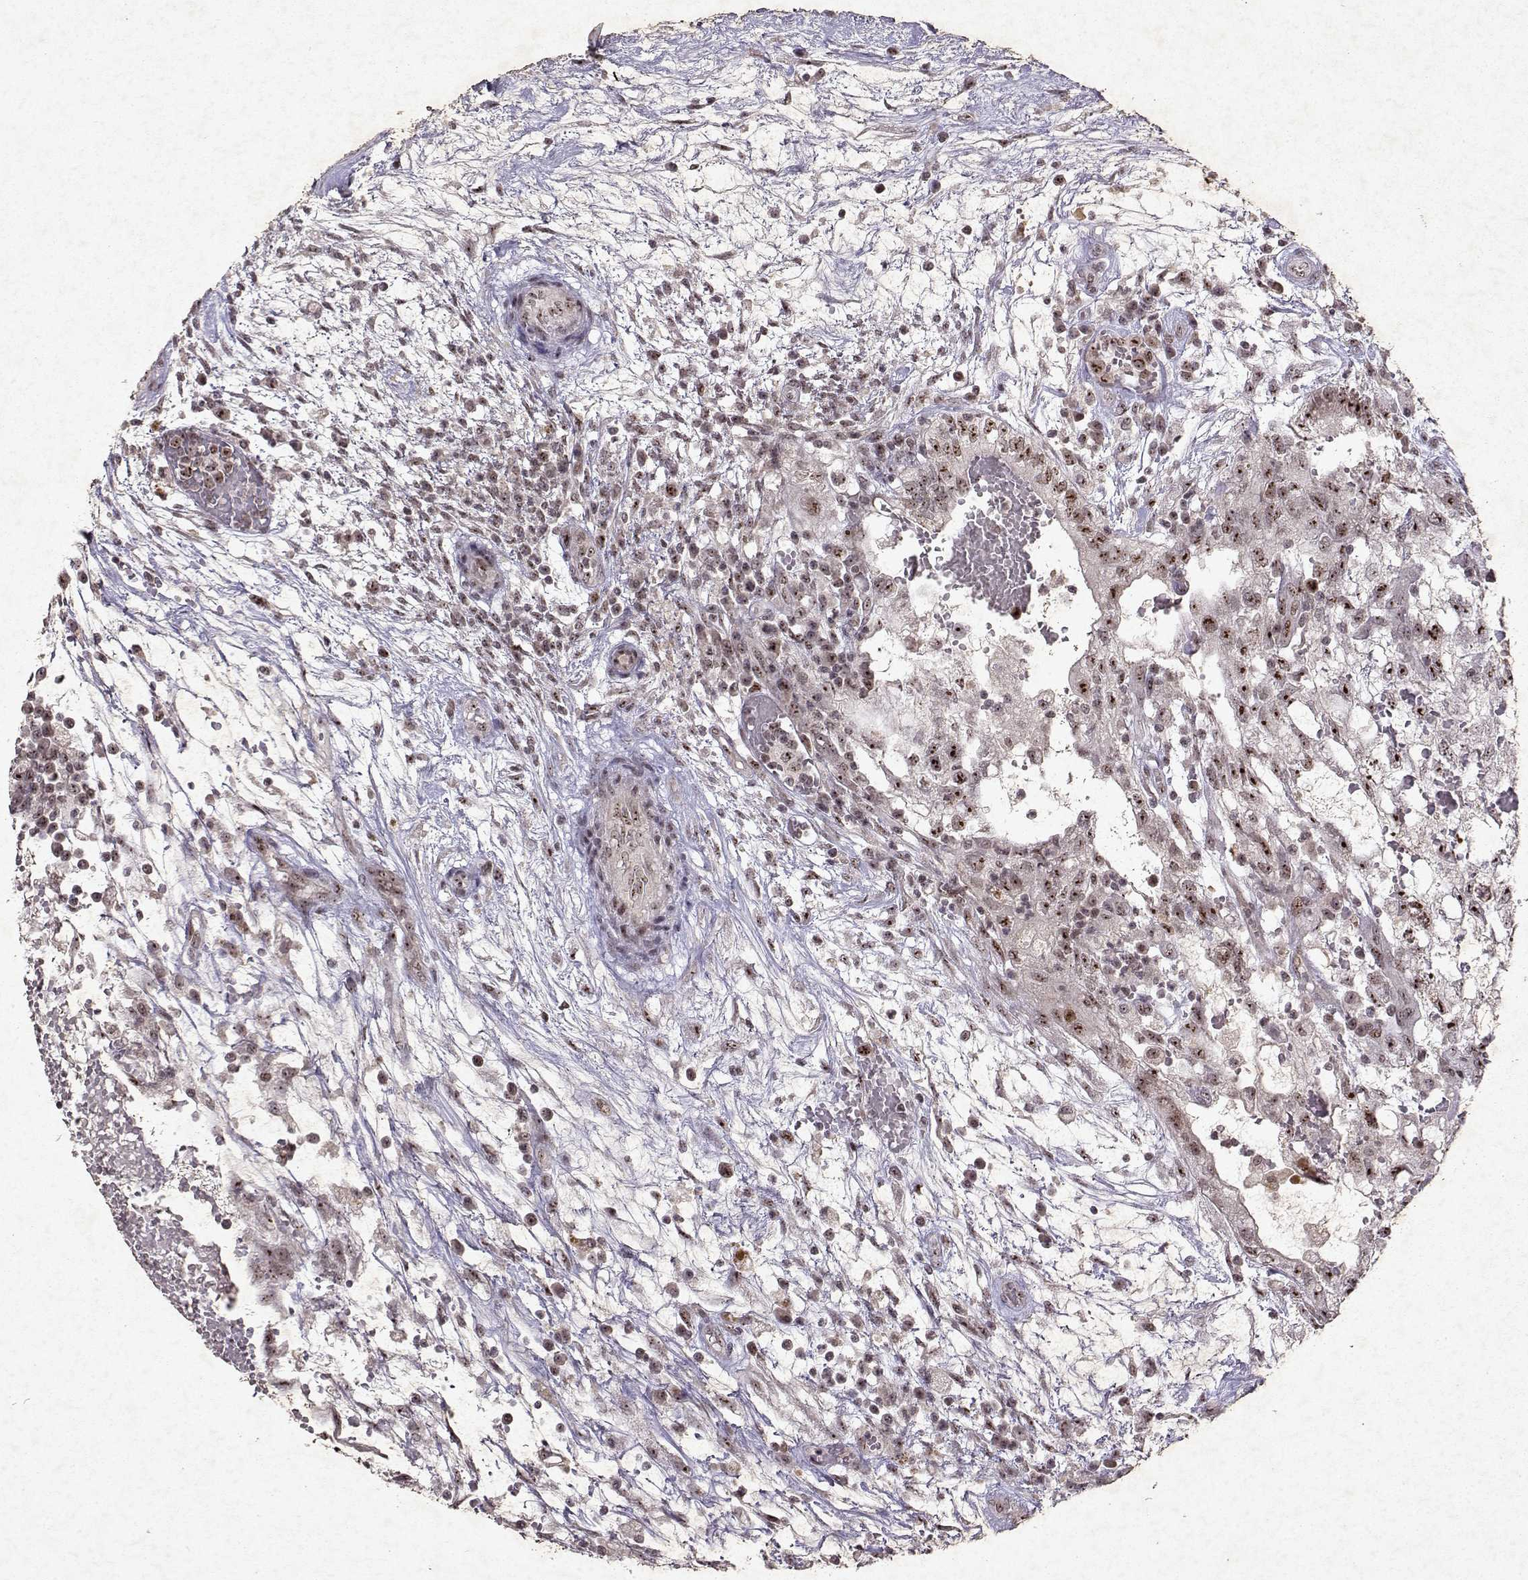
{"staining": {"intensity": "moderate", "quantity": ">75%", "location": "nuclear"}, "tissue": "testis cancer", "cell_type": "Tumor cells", "image_type": "cancer", "snomed": [{"axis": "morphology", "description": "Normal tissue, NOS"}, {"axis": "morphology", "description": "Carcinoma, Embryonal, NOS"}, {"axis": "topography", "description": "Testis"}, {"axis": "topography", "description": "Epididymis"}], "caption": "Protein expression analysis of human testis embryonal carcinoma reveals moderate nuclear positivity in about >75% of tumor cells.", "gene": "DDX56", "patient": {"sex": "male", "age": 32}}